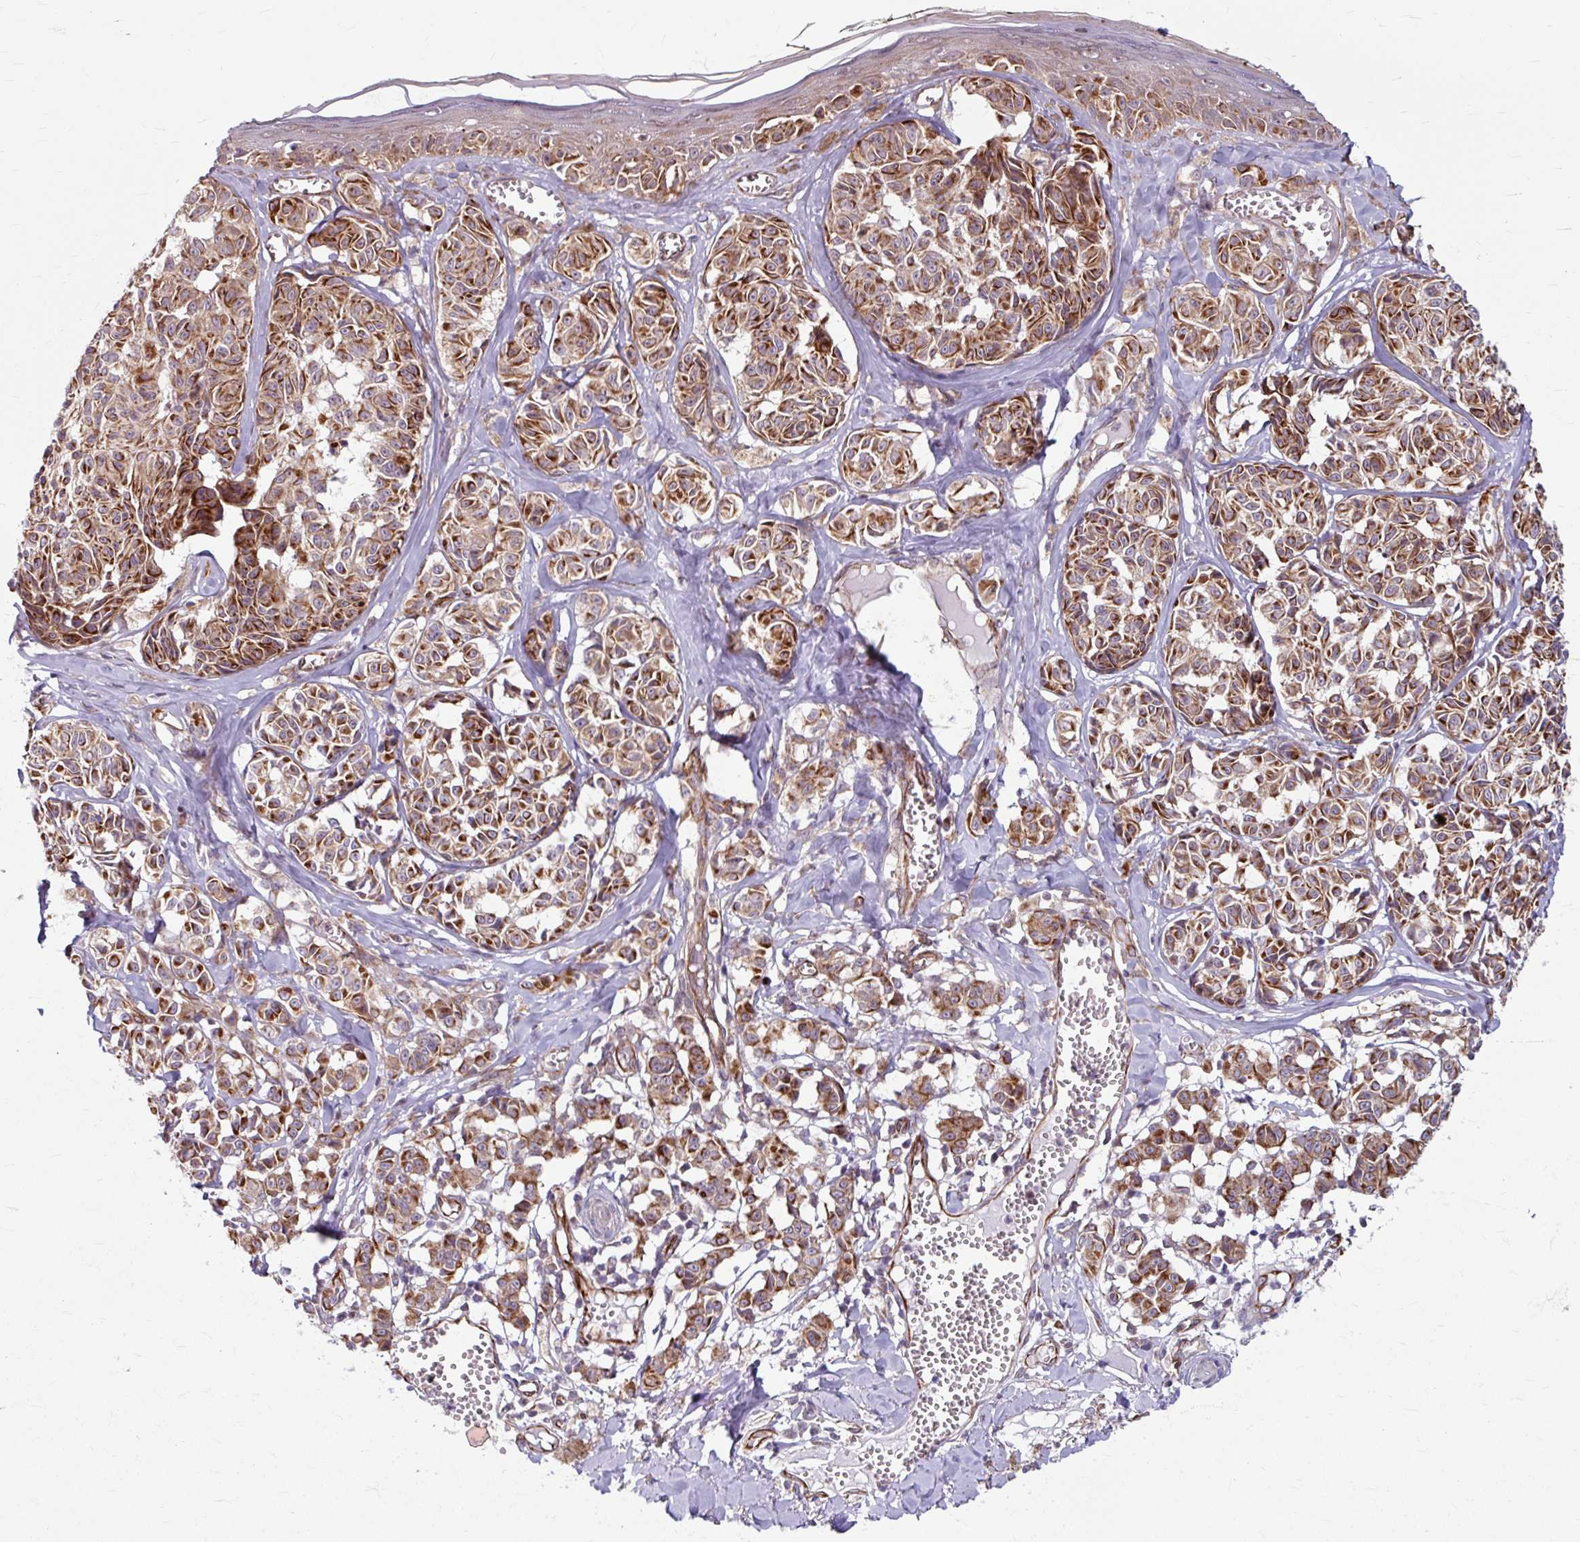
{"staining": {"intensity": "moderate", "quantity": ">75%", "location": "cytoplasmic/membranous"}, "tissue": "melanoma", "cell_type": "Tumor cells", "image_type": "cancer", "snomed": [{"axis": "morphology", "description": "Malignant melanoma, NOS"}, {"axis": "topography", "description": "Skin"}], "caption": "Immunohistochemistry (IHC) histopathology image of neoplastic tissue: malignant melanoma stained using immunohistochemistry shows medium levels of moderate protein expression localized specifically in the cytoplasmic/membranous of tumor cells, appearing as a cytoplasmic/membranous brown color.", "gene": "DAAM2", "patient": {"sex": "female", "age": 43}}